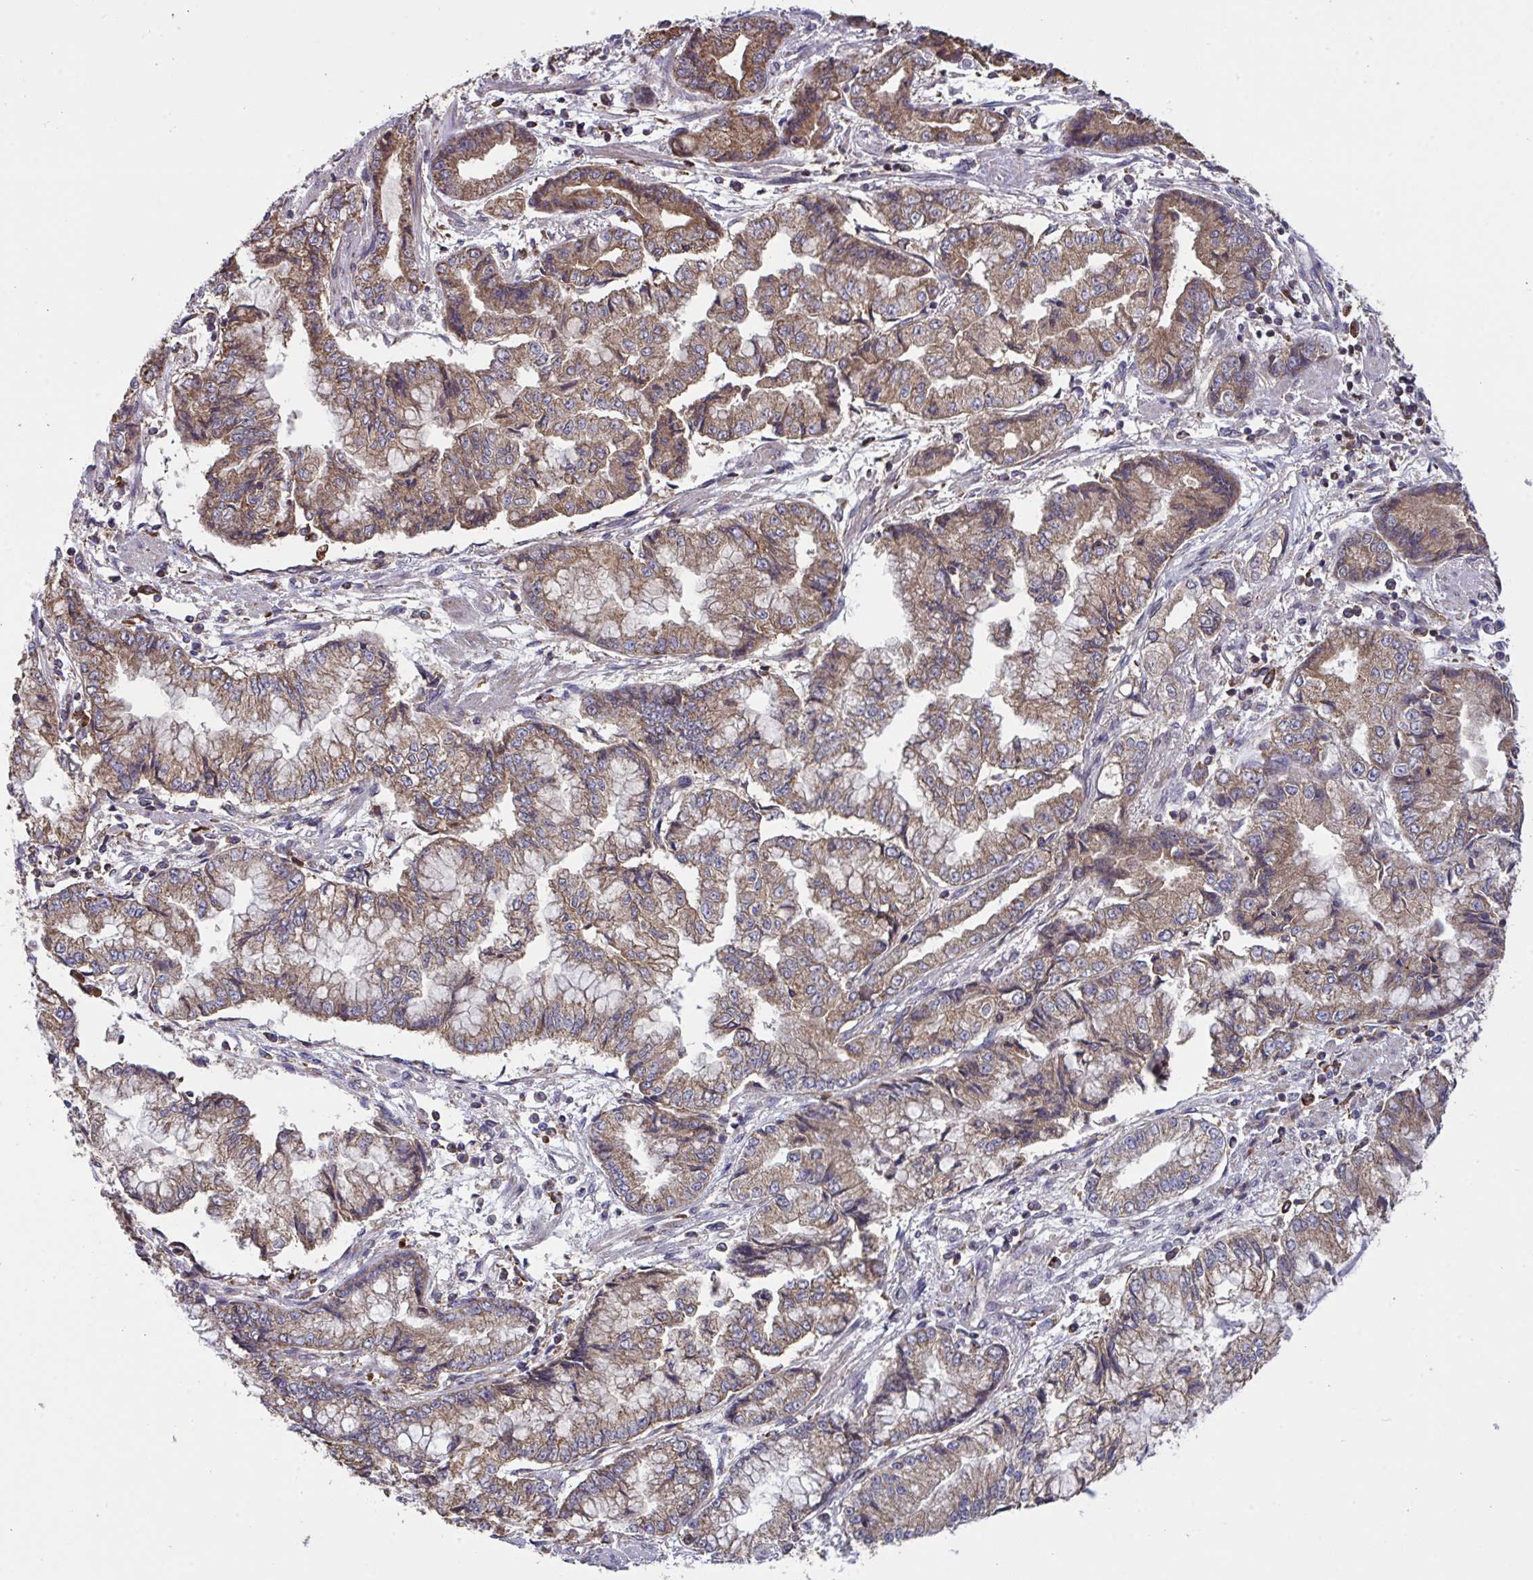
{"staining": {"intensity": "weak", "quantity": ">75%", "location": "cytoplasmic/membranous"}, "tissue": "stomach cancer", "cell_type": "Tumor cells", "image_type": "cancer", "snomed": [{"axis": "morphology", "description": "Adenocarcinoma, NOS"}, {"axis": "topography", "description": "Stomach, upper"}], "caption": "A brown stain highlights weak cytoplasmic/membranous positivity of a protein in human stomach cancer tumor cells.", "gene": "PPM1H", "patient": {"sex": "female", "age": 74}}